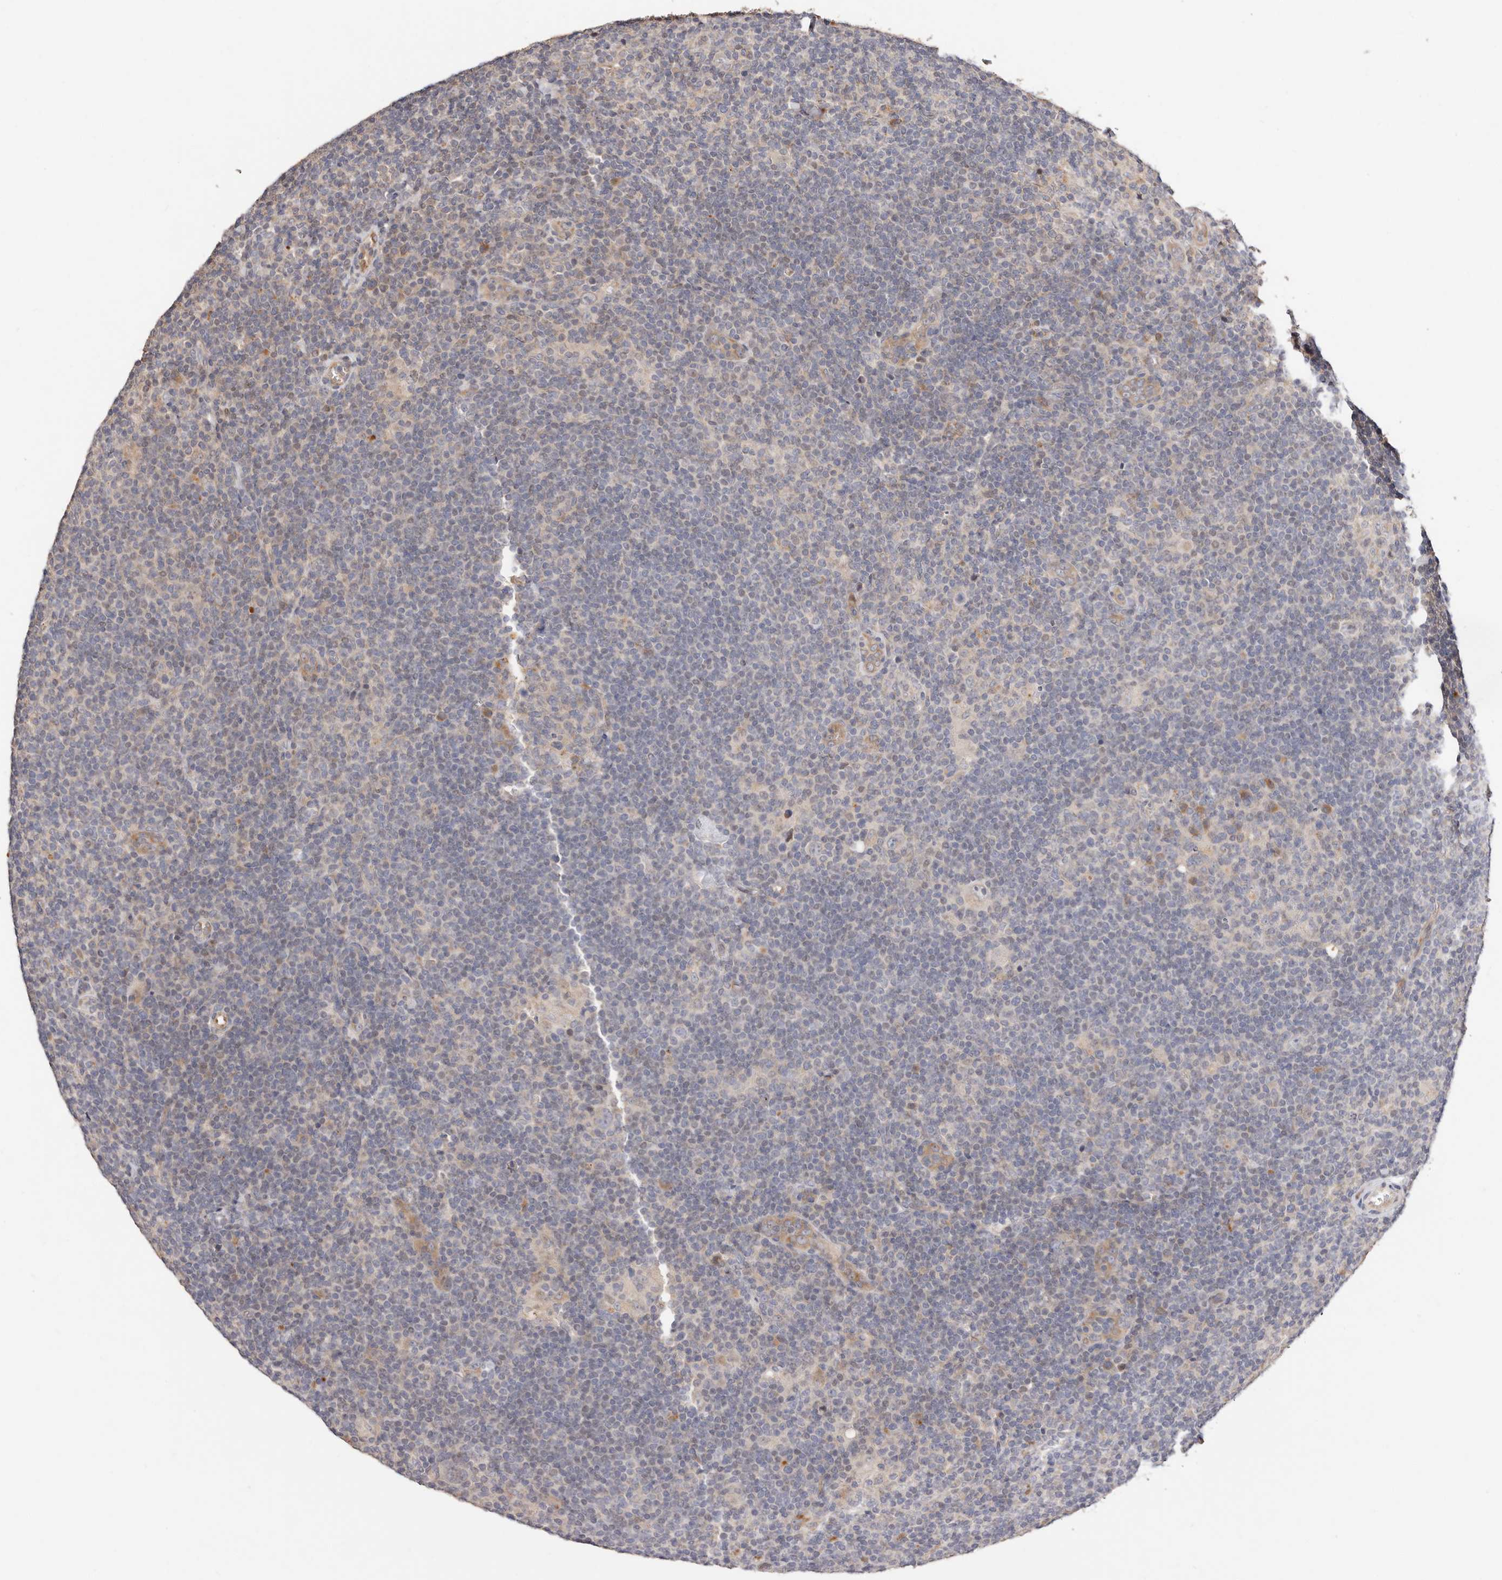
{"staining": {"intensity": "negative", "quantity": "none", "location": "none"}, "tissue": "lymphoma", "cell_type": "Tumor cells", "image_type": "cancer", "snomed": [{"axis": "morphology", "description": "Hodgkin's disease, NOS"}, {"axis": "topography", "description": "Lymph node"}], "caption": "Immunohistochemistry (IHC) photomicrograph of lymphoma stained for a protein (brown), which displays no positivity in tumor cells.", "gene": "USP33", "patient": {"sex": "female", "age": 57}}